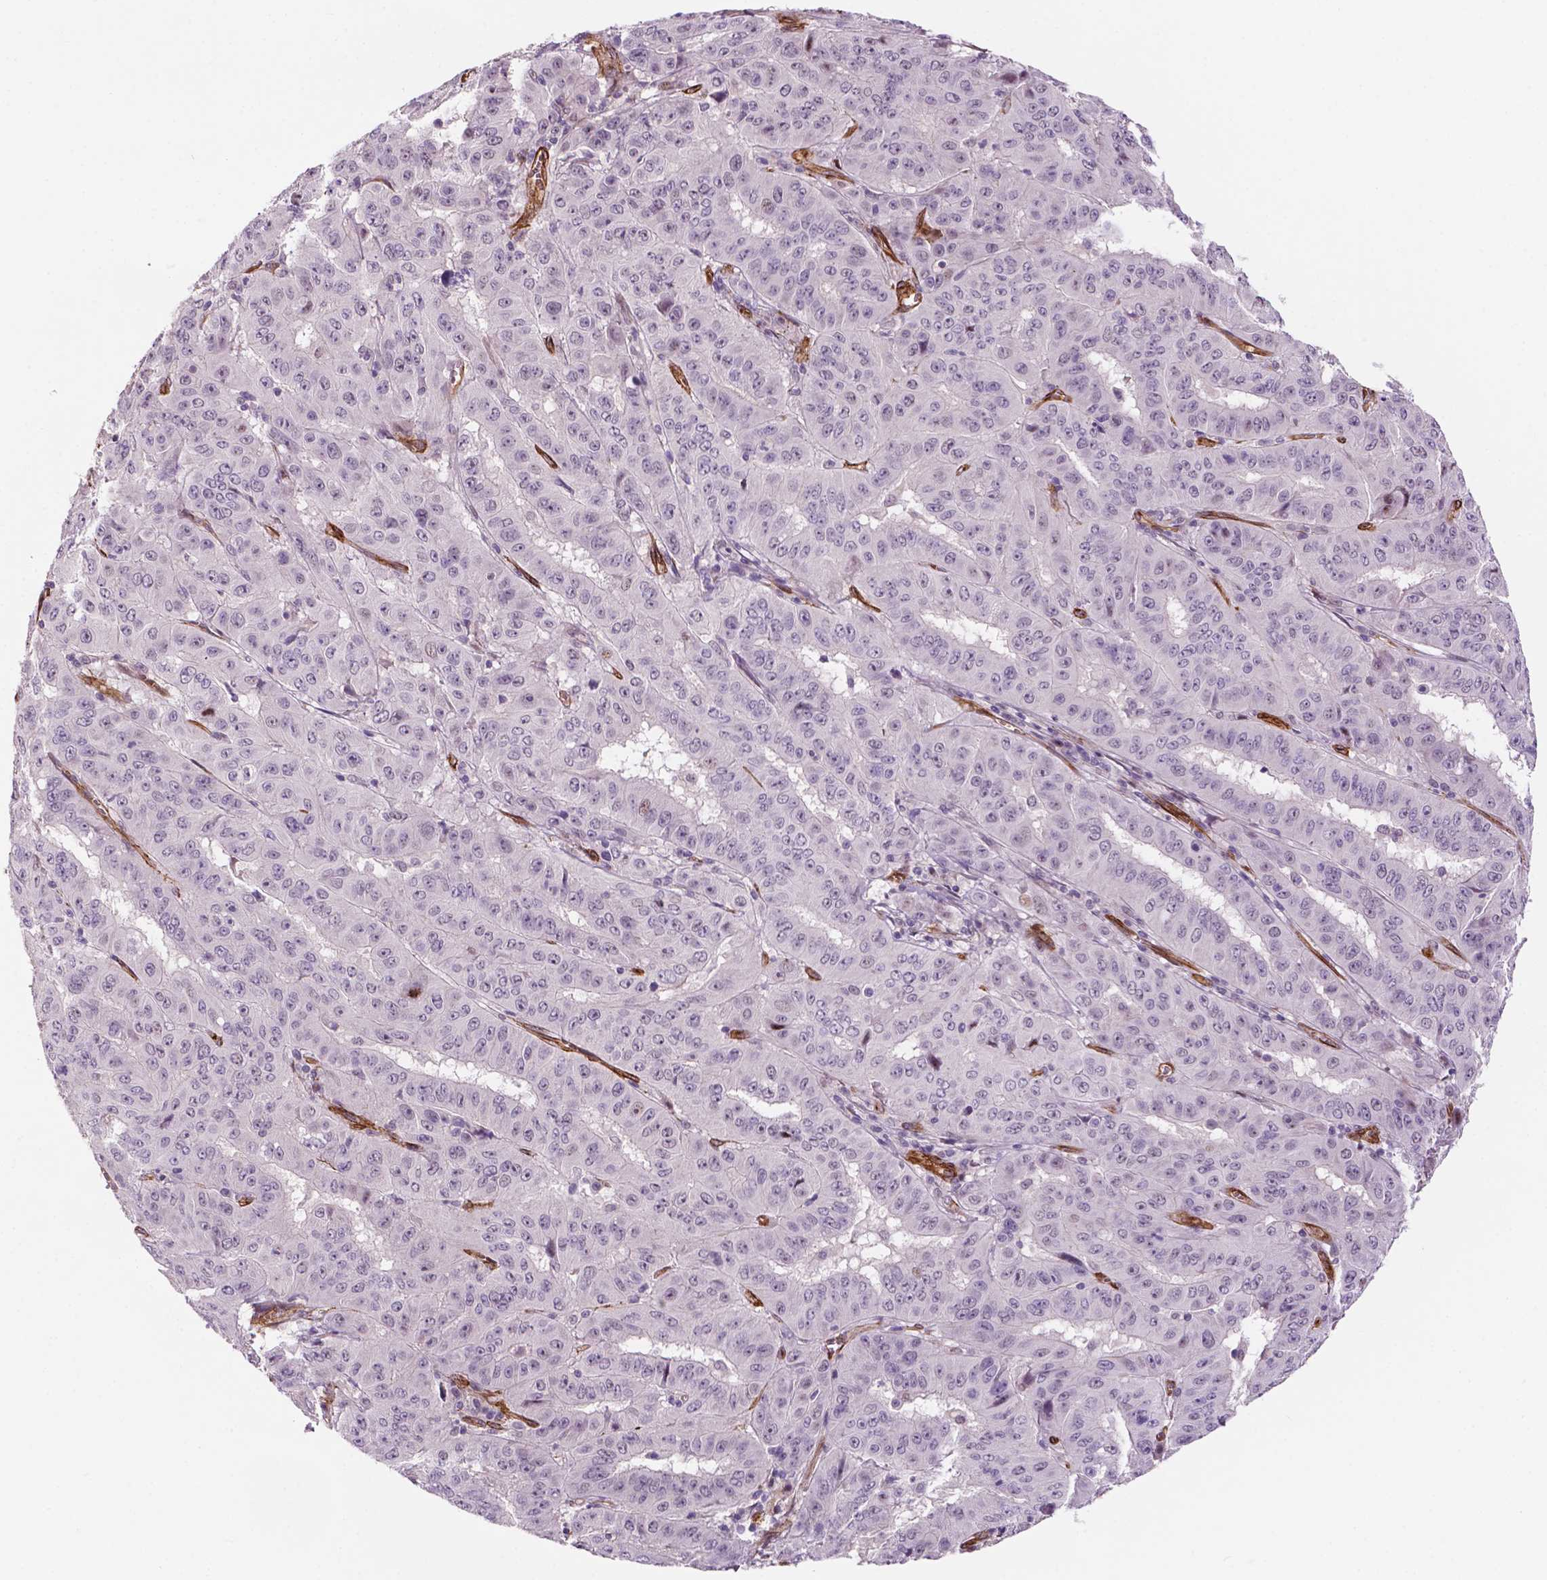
{"staining": {"intensity": "moderate", "quantity": "<25%", "location": "cytoplasmic/membranous"}, "tissue": "pancreatic cancer", "cell_type": "Tumor cells", "image_type": "cancer", "snomed": [{"axis": "morphology", "description": "Adenocarcinoma, NOS"}, {"axis": "topography", "description": "Pancreas"}], "caption": "Adenocarcinoma (pancreatic) stained with a brown dye reveals moderate cytoplasmic/membranous positive expression in about <25% of tumor cells.", "gene": "EGFL8", "patient": {"sex": "male", "age": 63}}